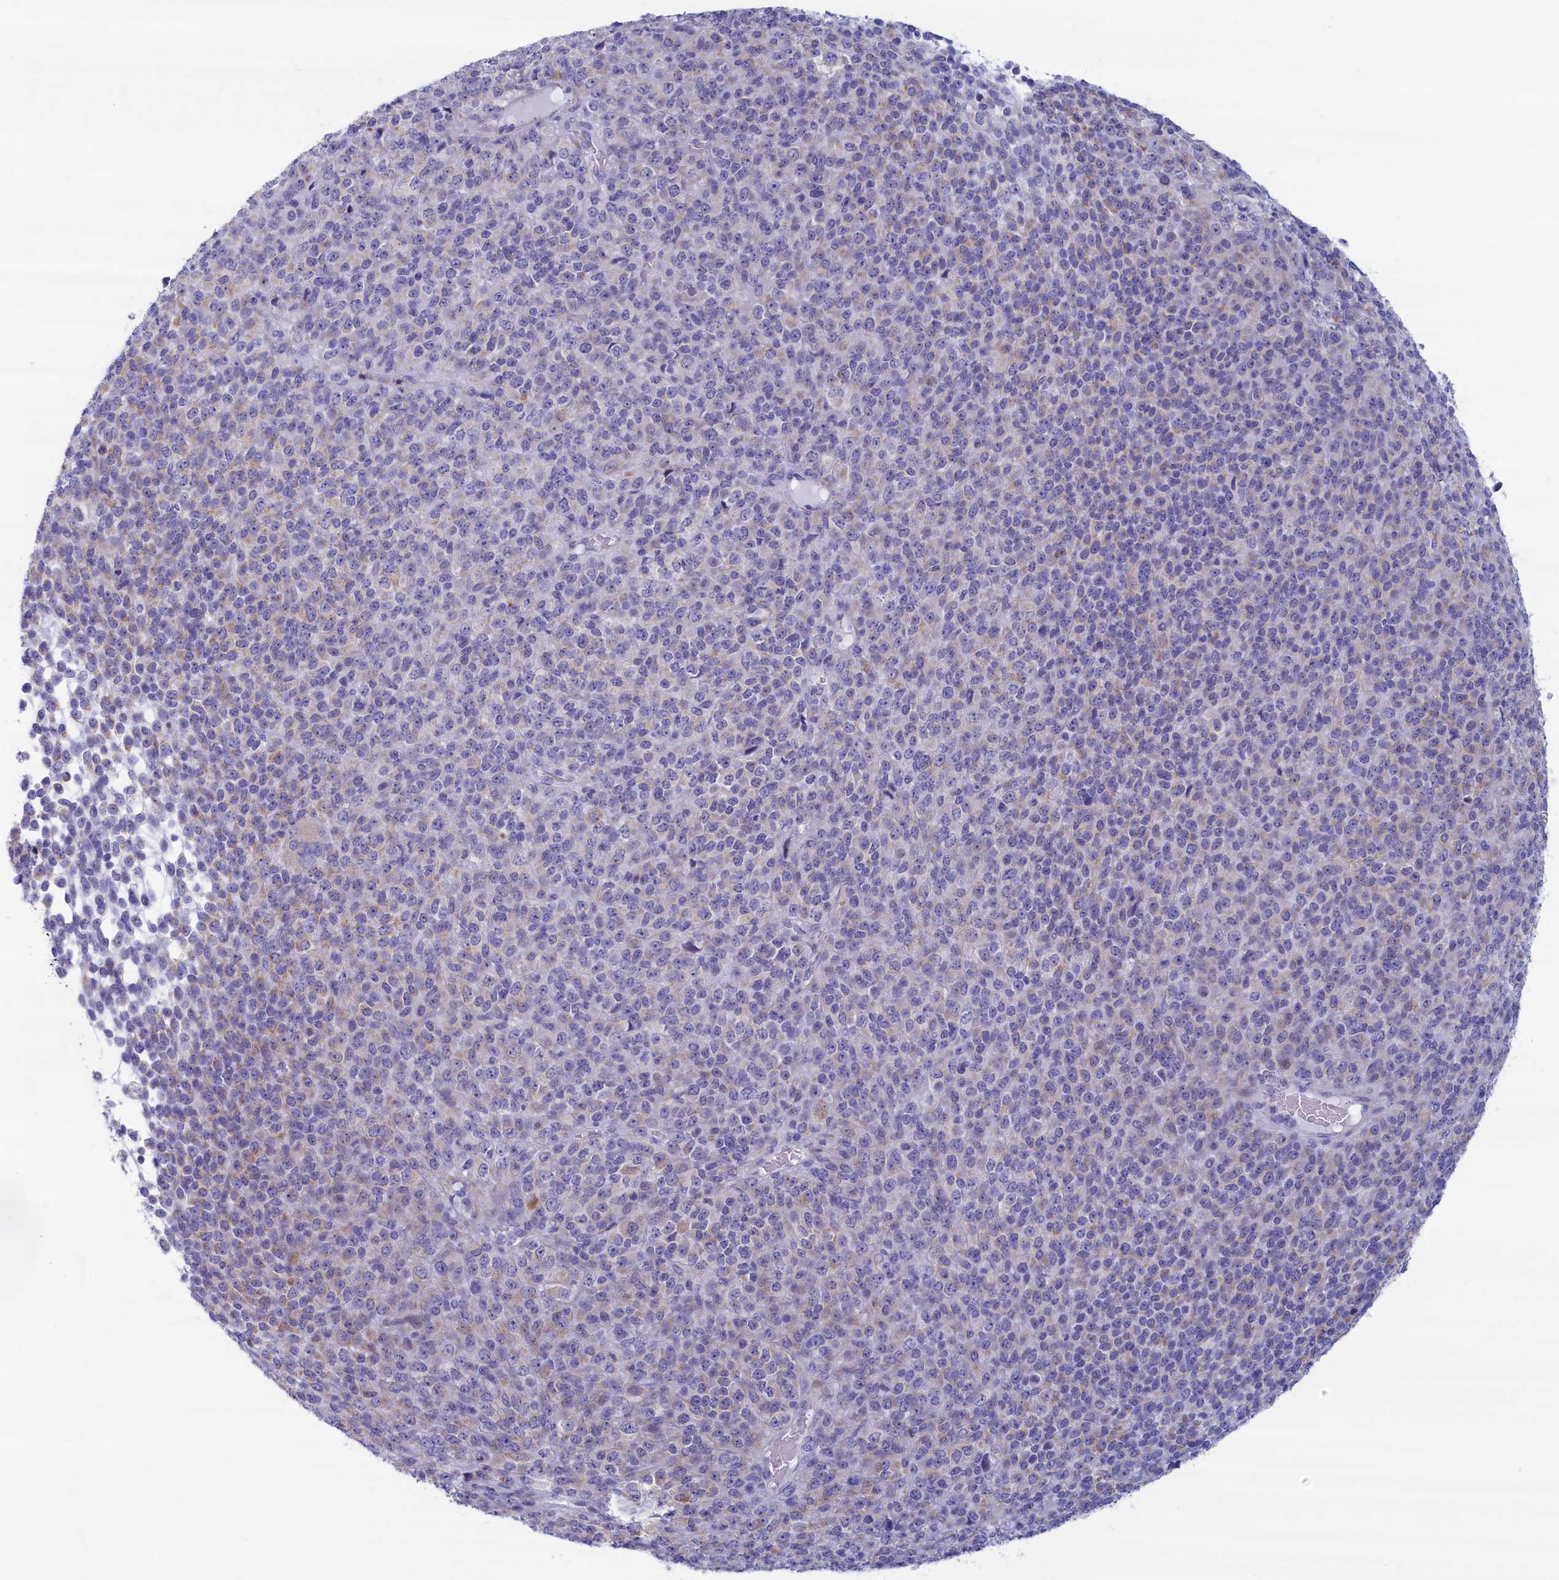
{"staining": {"intensity": "negative", "quantity": "none", "location": "none"}, "tissue": "melanoma", "cell_type": "Tumor cells", "image_type": "cancer", "snomed": [{"axis": "morphology", "description": "Malignant melanoma, Metastatic site"}, {"axis": "topography", "description": "Brain"}], "caption": "Immunohistochemistry (IHC) image of neoplastic tissue: human melanoma stained with DAB (3,3'-diaminobenzidine) shows no significant protein expression in tumor cells.", "gene": "MPV17L2", "patient": {"sex": "female", "age": 56}}